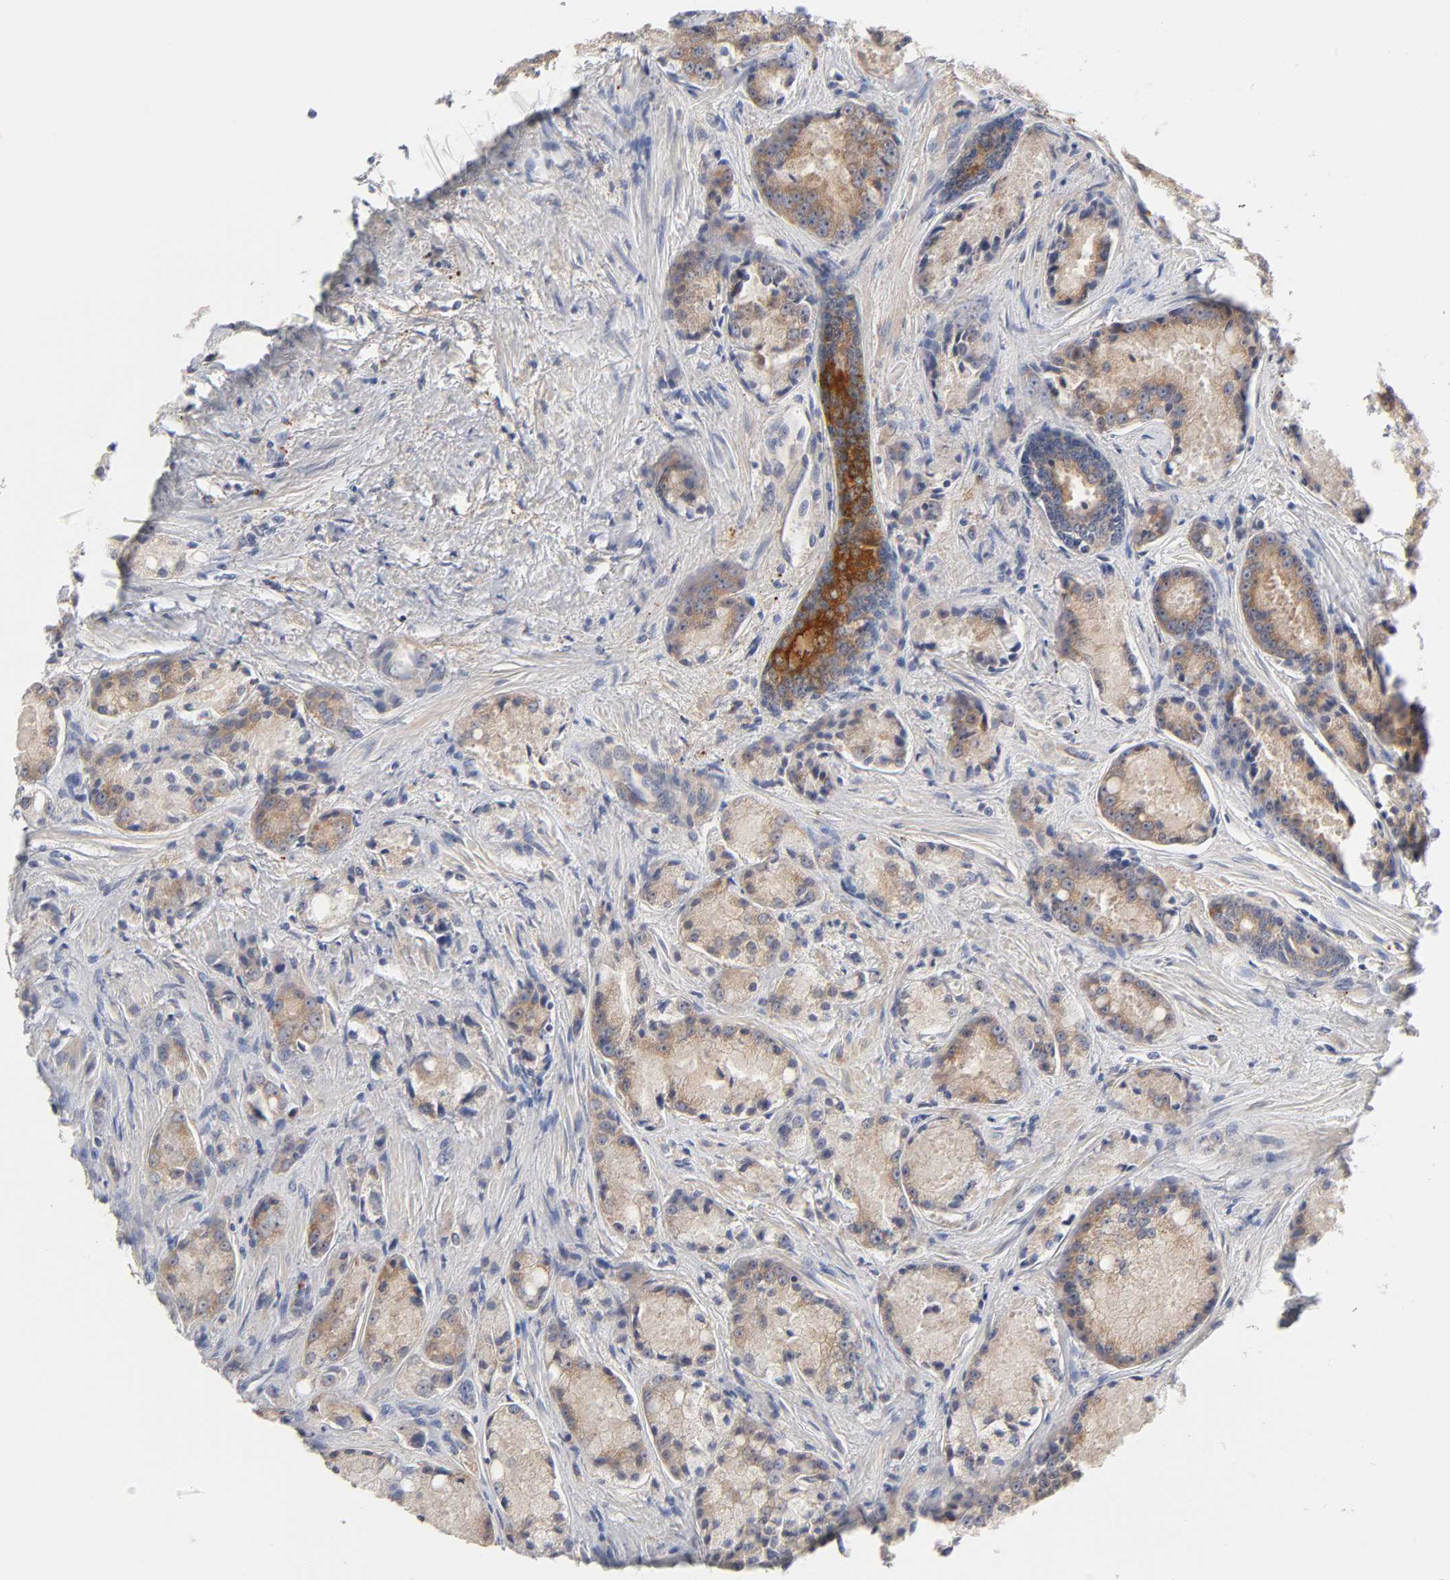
{"staining": {"intensity": "weak", "quantity": ">75%", "location": "cytoplasmic/membranous"}, "tissue": "prostate cancer", "cell_type": "Tumor cells", "image_type": "cancer", "snomed": [{"axis": "morphology", "description": "Adenocarcinoma, Low grade"}, {"axis": "topography", "description": "Prostate"}], "caption": "Prostate adenocarcinoma (low-grade) stained with a brown dye displays weak cytoplasmic/membranous positive positivity in about >75% of tumor cells.", "gene": "C17orf75", "patient": {"sex": "male", "age": 64}}